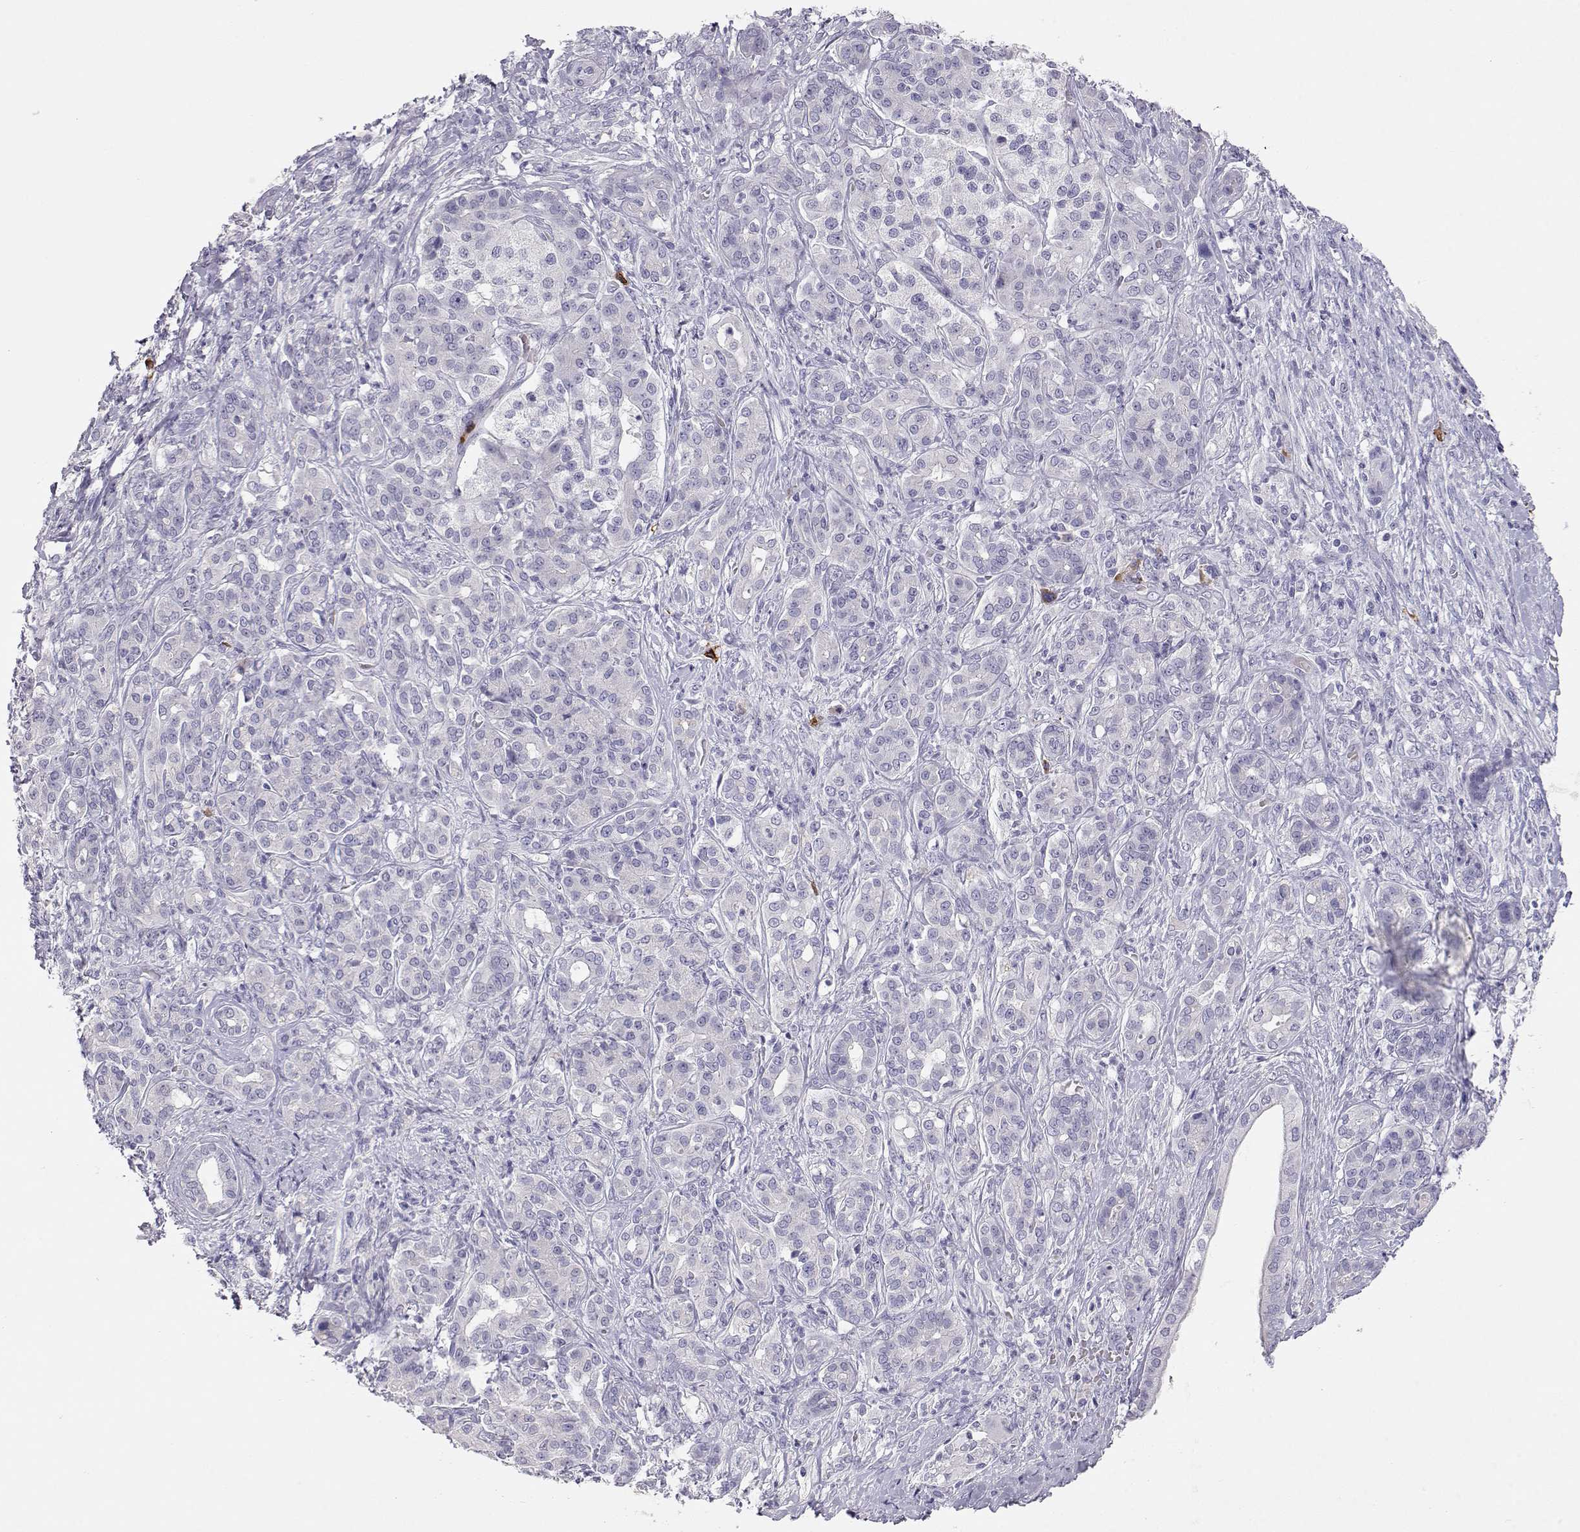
{"staining": {"intensity": "negative", "quantity": "none", "location": "none"}, "tissue": "pancreatic cancer", "cell_type": "Tumor cells", "image_type": "cancer", "snomed": [{"axis": "morphology", "description": "Normal tissue, NOS"}, {"axis": "morphology", "description": "Inflammation, NOS"}, {"axis": "morphology", "description": "Adenocarcinoma, NOS"}, {"axis": "topography", "description": "Pancreas"}], "caption": "Immunohistochemical staining of pancreatic adenocarcinoma displays no significant expression in tumor cells. Nuclei are stained in blue.", "gene": "CDHR1", "patient": {"sex": "male", "age": 57}}